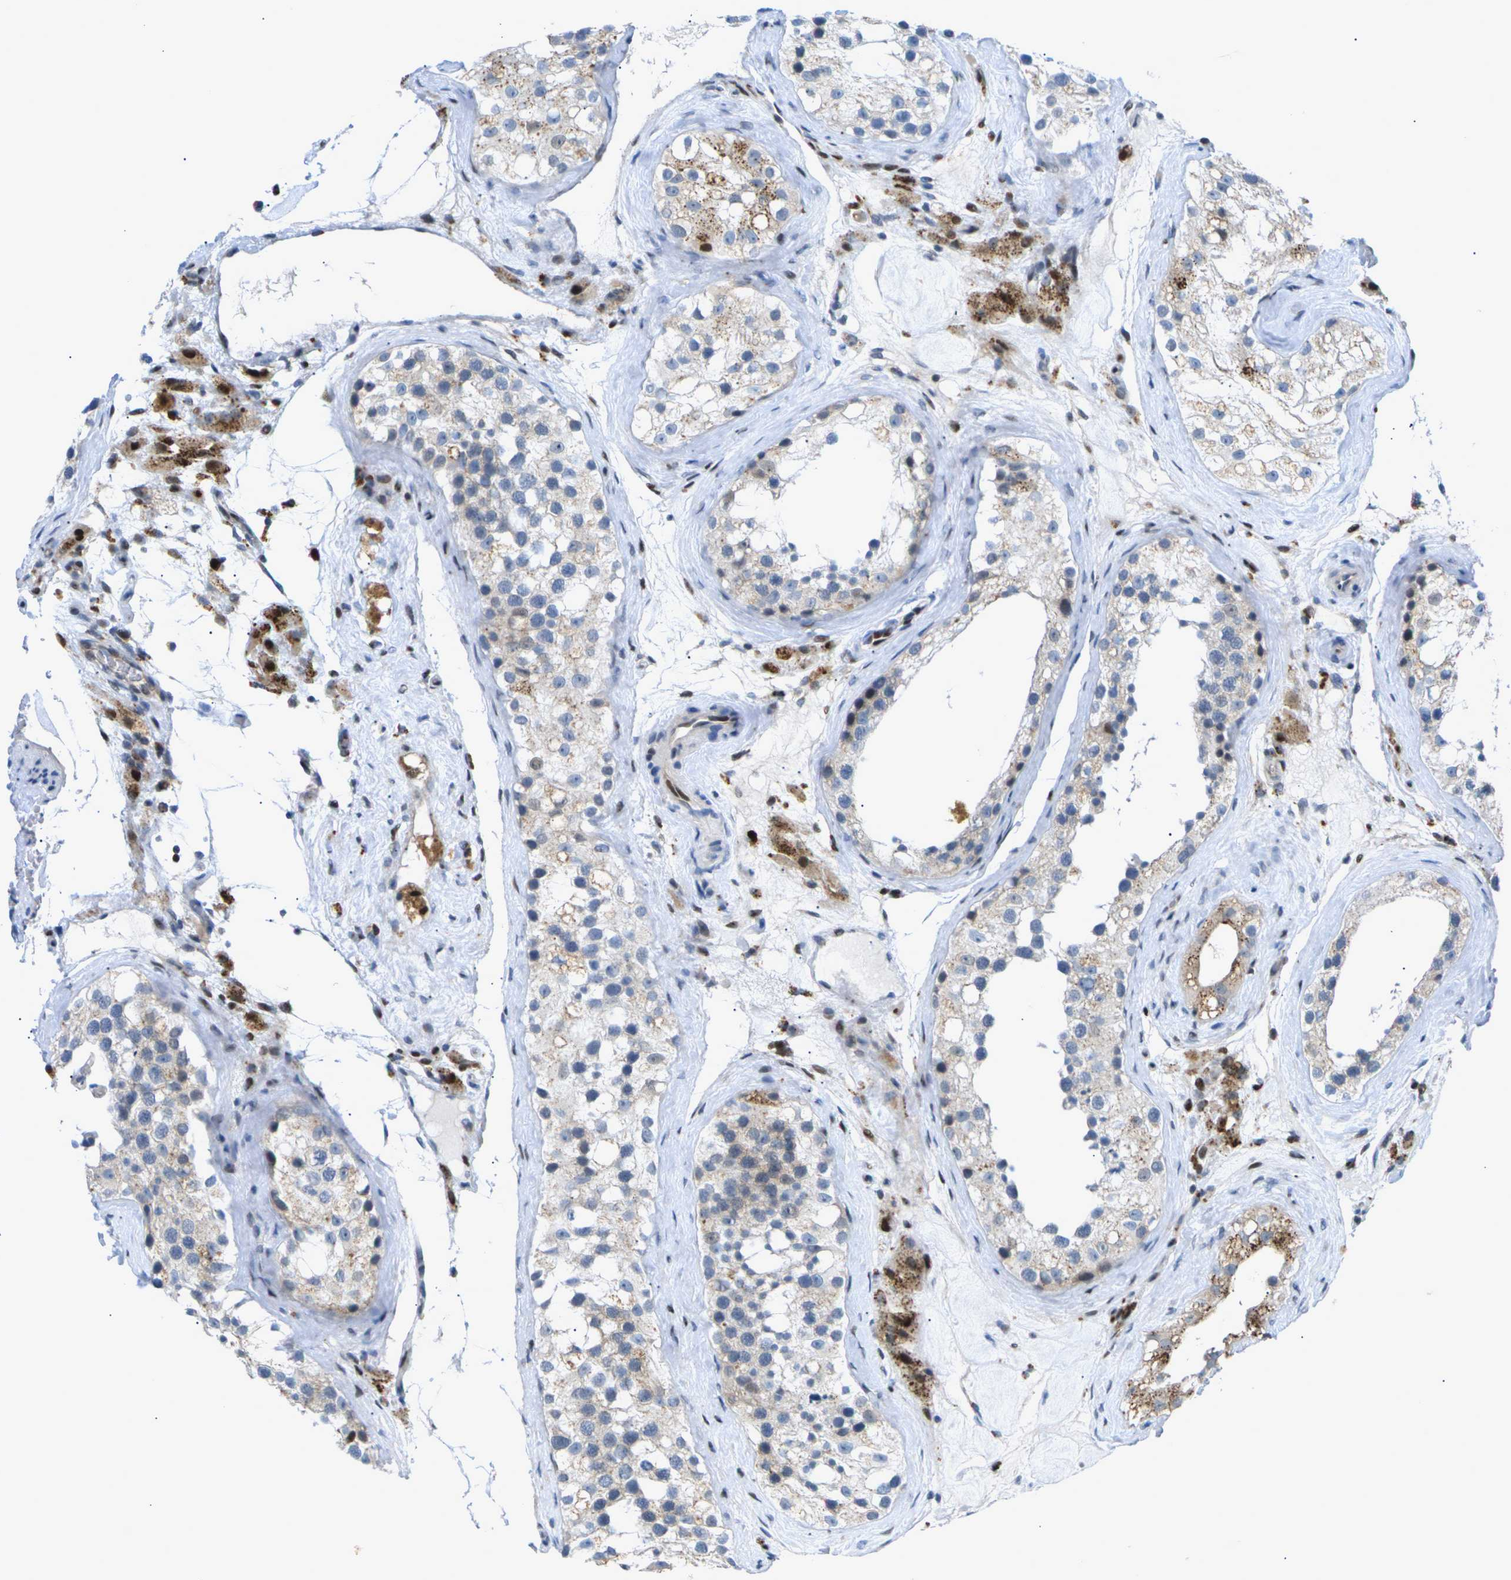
{"staining": {"intensity": "moderate", "quantity": "25%-75%", "location": "cytoplasmic/membranous"}, "tissue": "testis", "cell_type": "Cells in seminiferous ducts", "image_type": "normal", "snomed": [{"axis": "morphology", "description": "Normal tissue, NOS"}, {"axis": "morphology", "description": "Seminoma, NOS"}, {"axis": "topography", "description": "Testis"}], "caption": "This image displays IHC staining of benign testis, with medium moderate cytoplasmic/membranous positivity in about 25%-75% of cells in seminiferous ducts.", "gene": "RPS6KA3", "patient": {"sex": "male", "age": 71}}